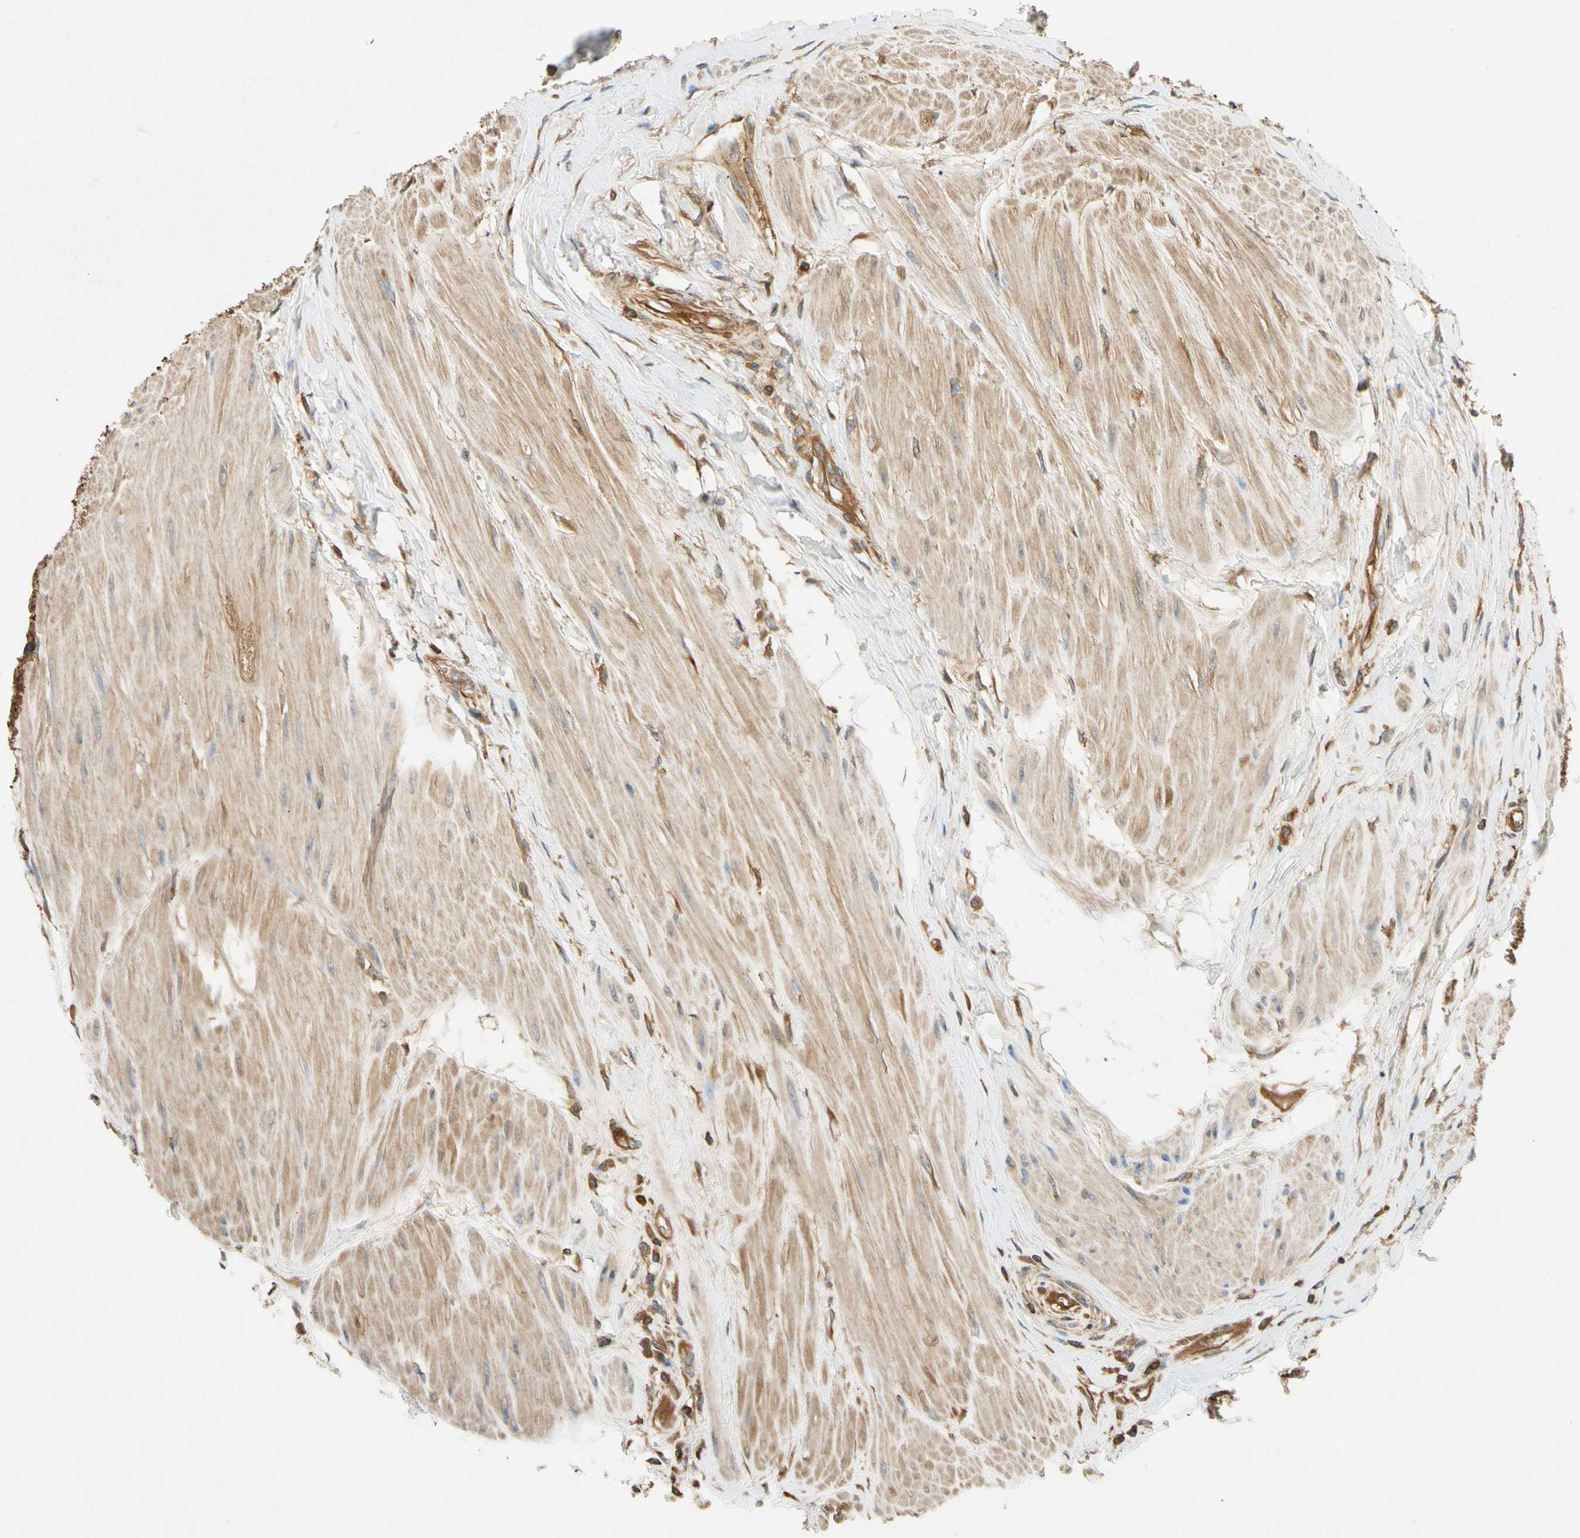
{"staining": {"intensity": "strong", "quantity": ">75%", "location": "cytoplasmic/membranous"}, "tissue": "colorectal cancer", "cell_type": "Tumor cells", "image_type": "cancer", "snomed": [{"axis": "morphology", "description": "Adenocarcinoma, NOS"}, {"axis": "topography", "description": "Rectum"}], "caption": "Human colorectal cancer (adenocarcinoma) stained for a protein (brown) reveals strong cytoplasmic/membranous positive expression in approximately >75% of tumor cells.", "gene": "TCP11L1", "patient": {"sex": "male", "age": 63}}